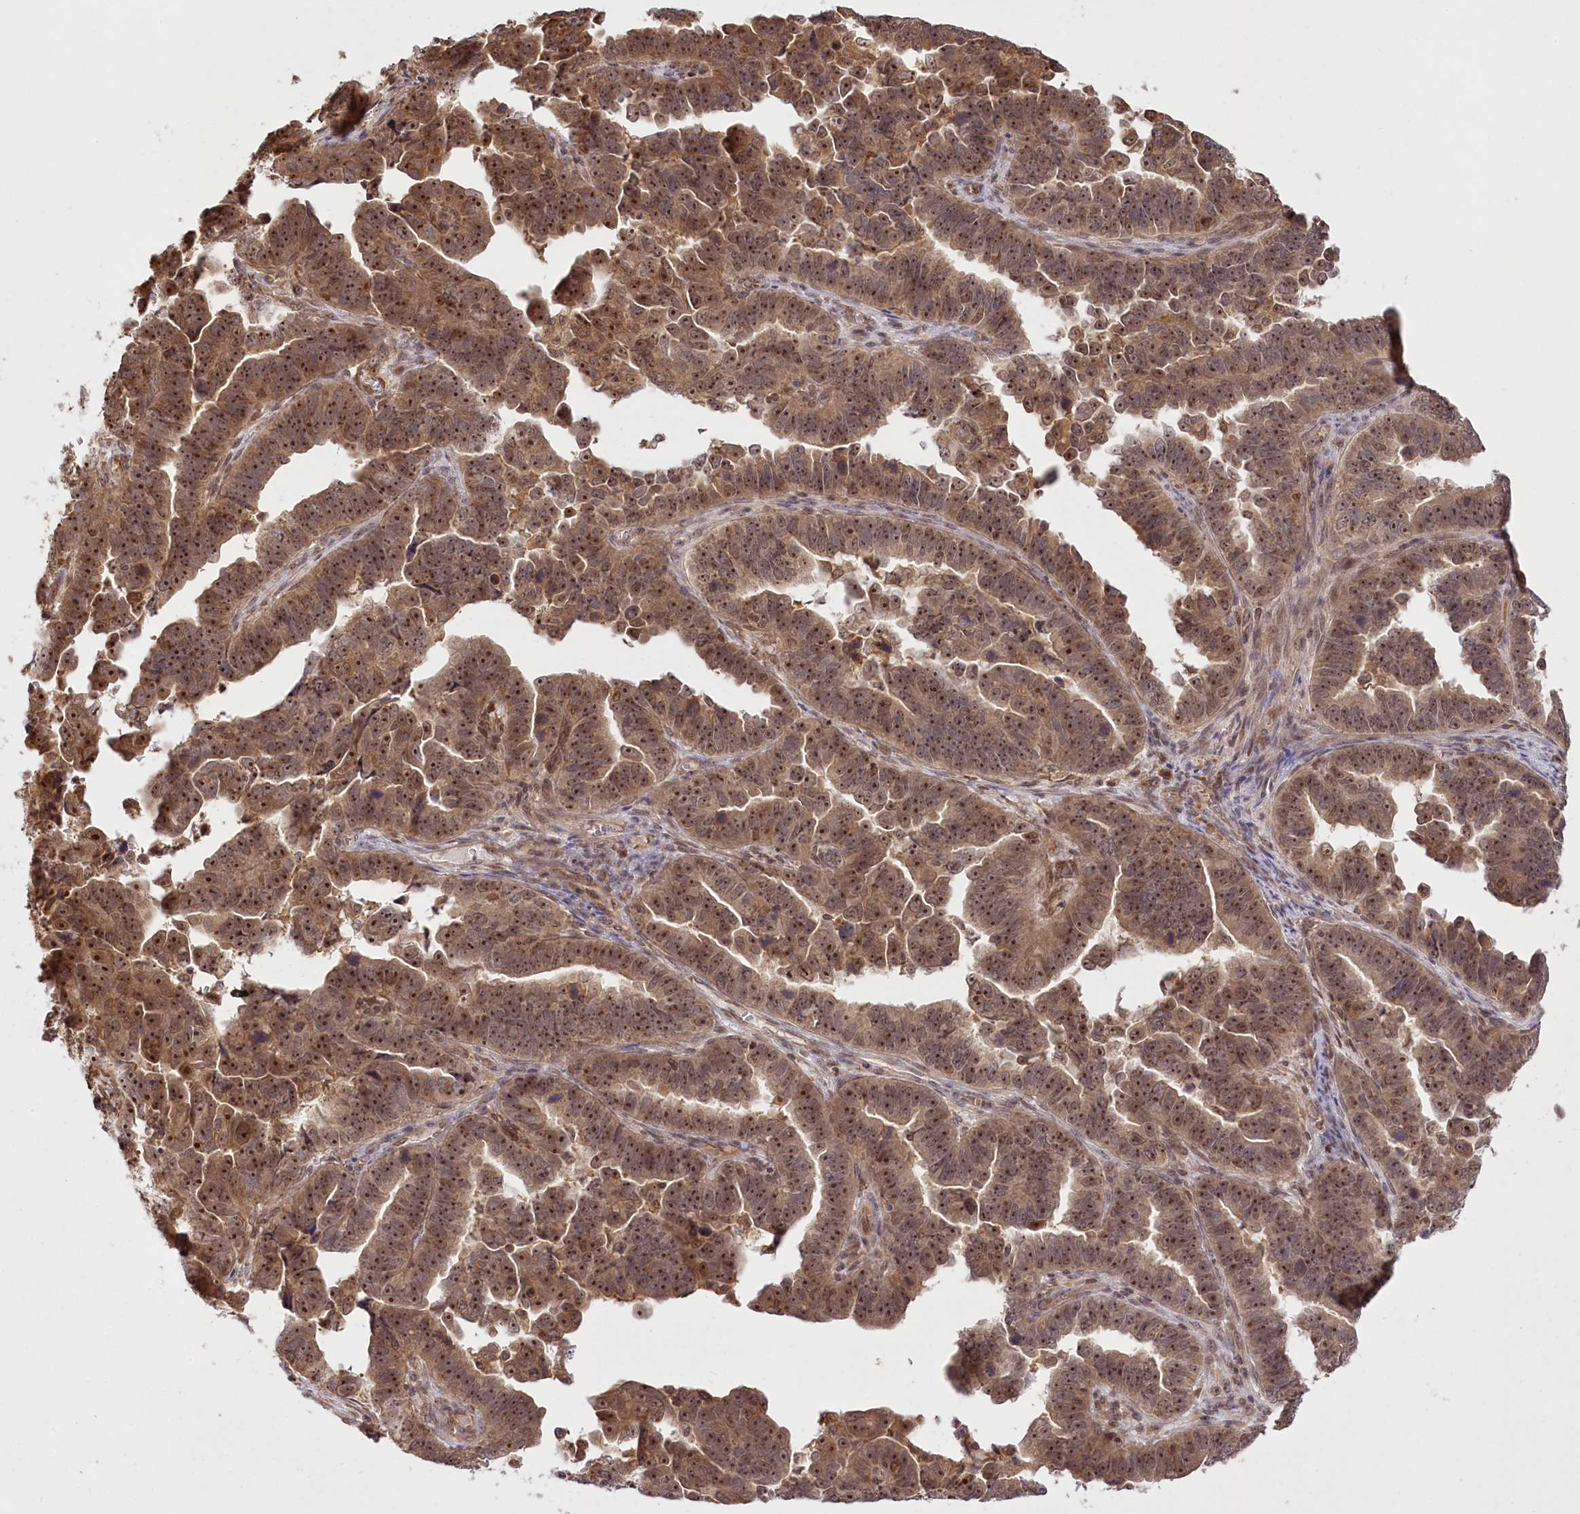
{"staining": {"intensity": "strong", "quantity": ">75%", "location": "cytoplasmic/membranous,nuclear"}, "tissue": "endometrial cancer", "cell_type": "Tumor cells", "image_type": "cancer", "snomed": [{"axis": "morphology", "description": "Adenocarcinoma, NOS"}, {"axis": "topography", "description": "Endometrium"}], "caption": "An immunohistochemistry histopathology image of neoplastic tissue is shown. Protein staining in brown shows strong cytoplasmic/membranous and nuclear positivity in endometrial cancer (adenocarcinoma) within tumor cells. (DAB (3,3'-diaminobenzidine) IHC, brown staining for protein, blue staining for nuclei).", "gene": "SERGEF", "patient": {"sex": "female", "age": 75}}